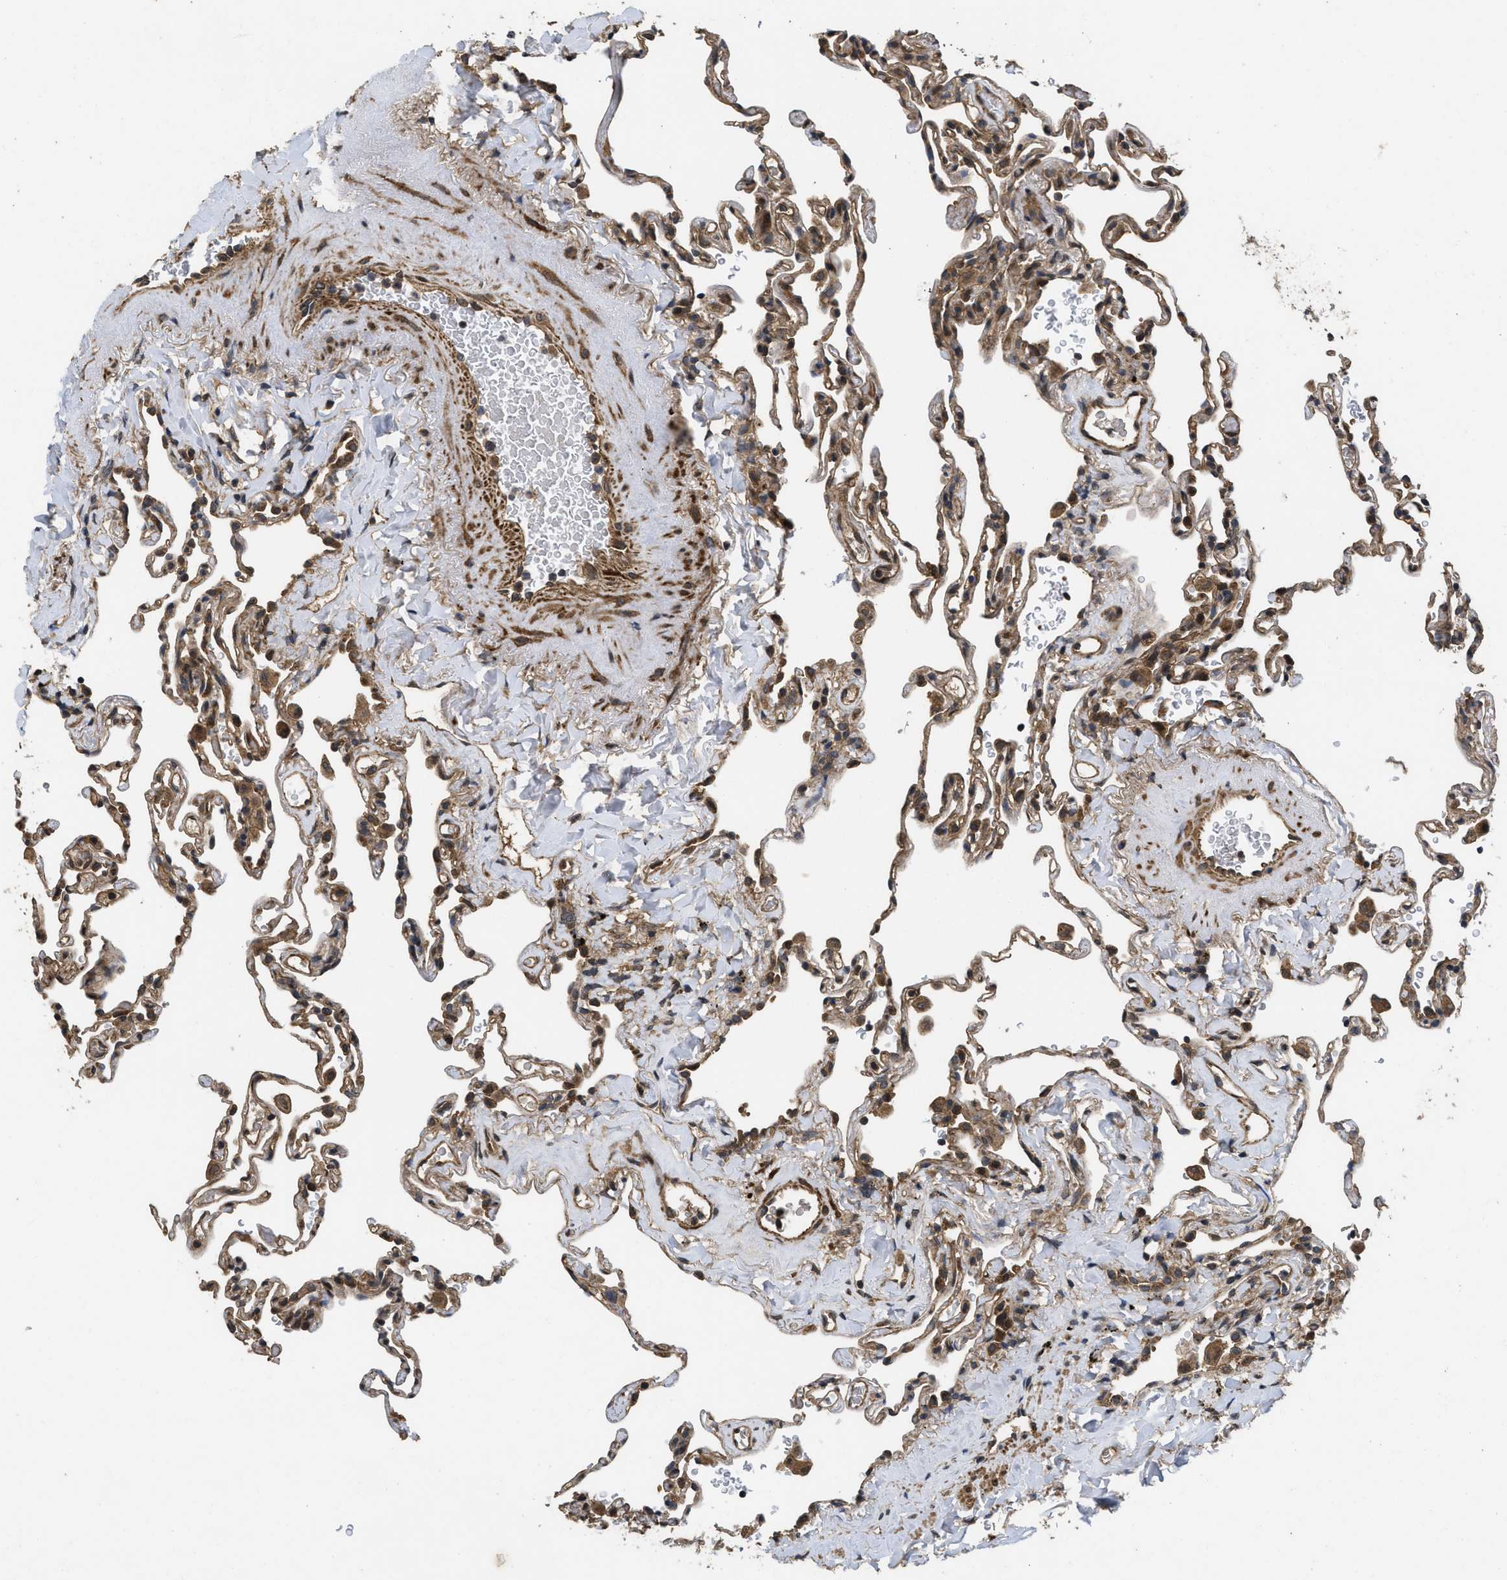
{"staining": {"intensity": "weak", "quantity": "25%-75%", "location": "cytoplasmic/membranous"}, "tissue": "lung", "cell_type": "Alveolar cells", "image_type": "normal", "snomed": [{"axis": "morphology", "description": "Normal tissue, NOS"}, {"axis": "topography", "description": "Lung"}], "caption": "Normal lung was stained to show a protein in brown. There is low levels of weak cytoplasmic/membranous staining in about 25%-75% of alveolar cells.", "gene": "FZD6", "patient": {"sex": "male", "age": 59}}